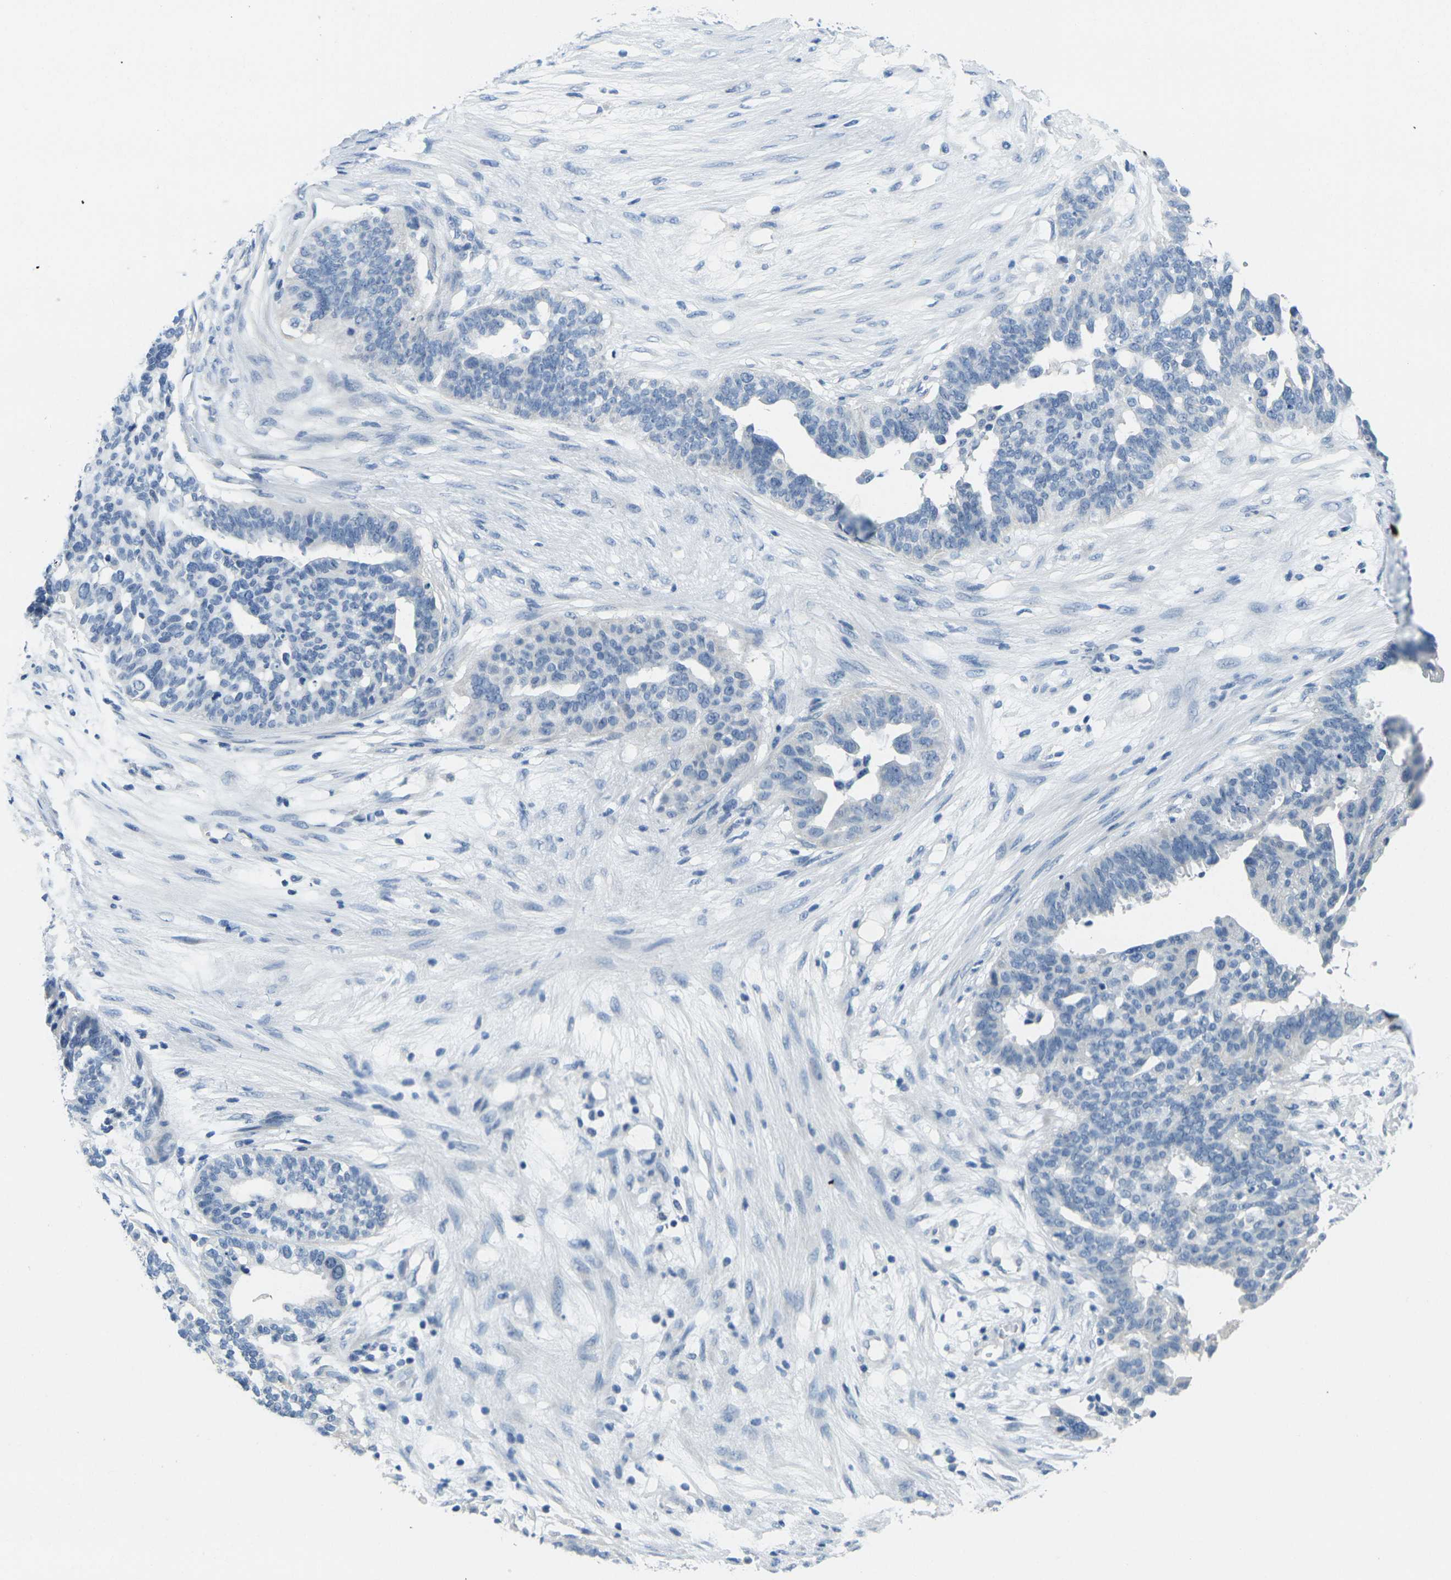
{"staining": {"intensity": "negative", "quantity": "none", "location": "none"}, "tissue": "ovarian cancer", "cell_type": "Tumor cells", "image_type": "cancer", "snomed": [{"axis": "morphology", "description": "Cystadenocarcinoma, serous, NOS"}, {"axis": "topography", "description": "Ovary"}], "caption": "Ovarian cancer (serous cystadenocarcinoma) stained for a protein using immunohistochemistry (IHC) shows no expression tumor cells.", "gene": "GPR15", "patient": {"sex": "female", "age": 59}}